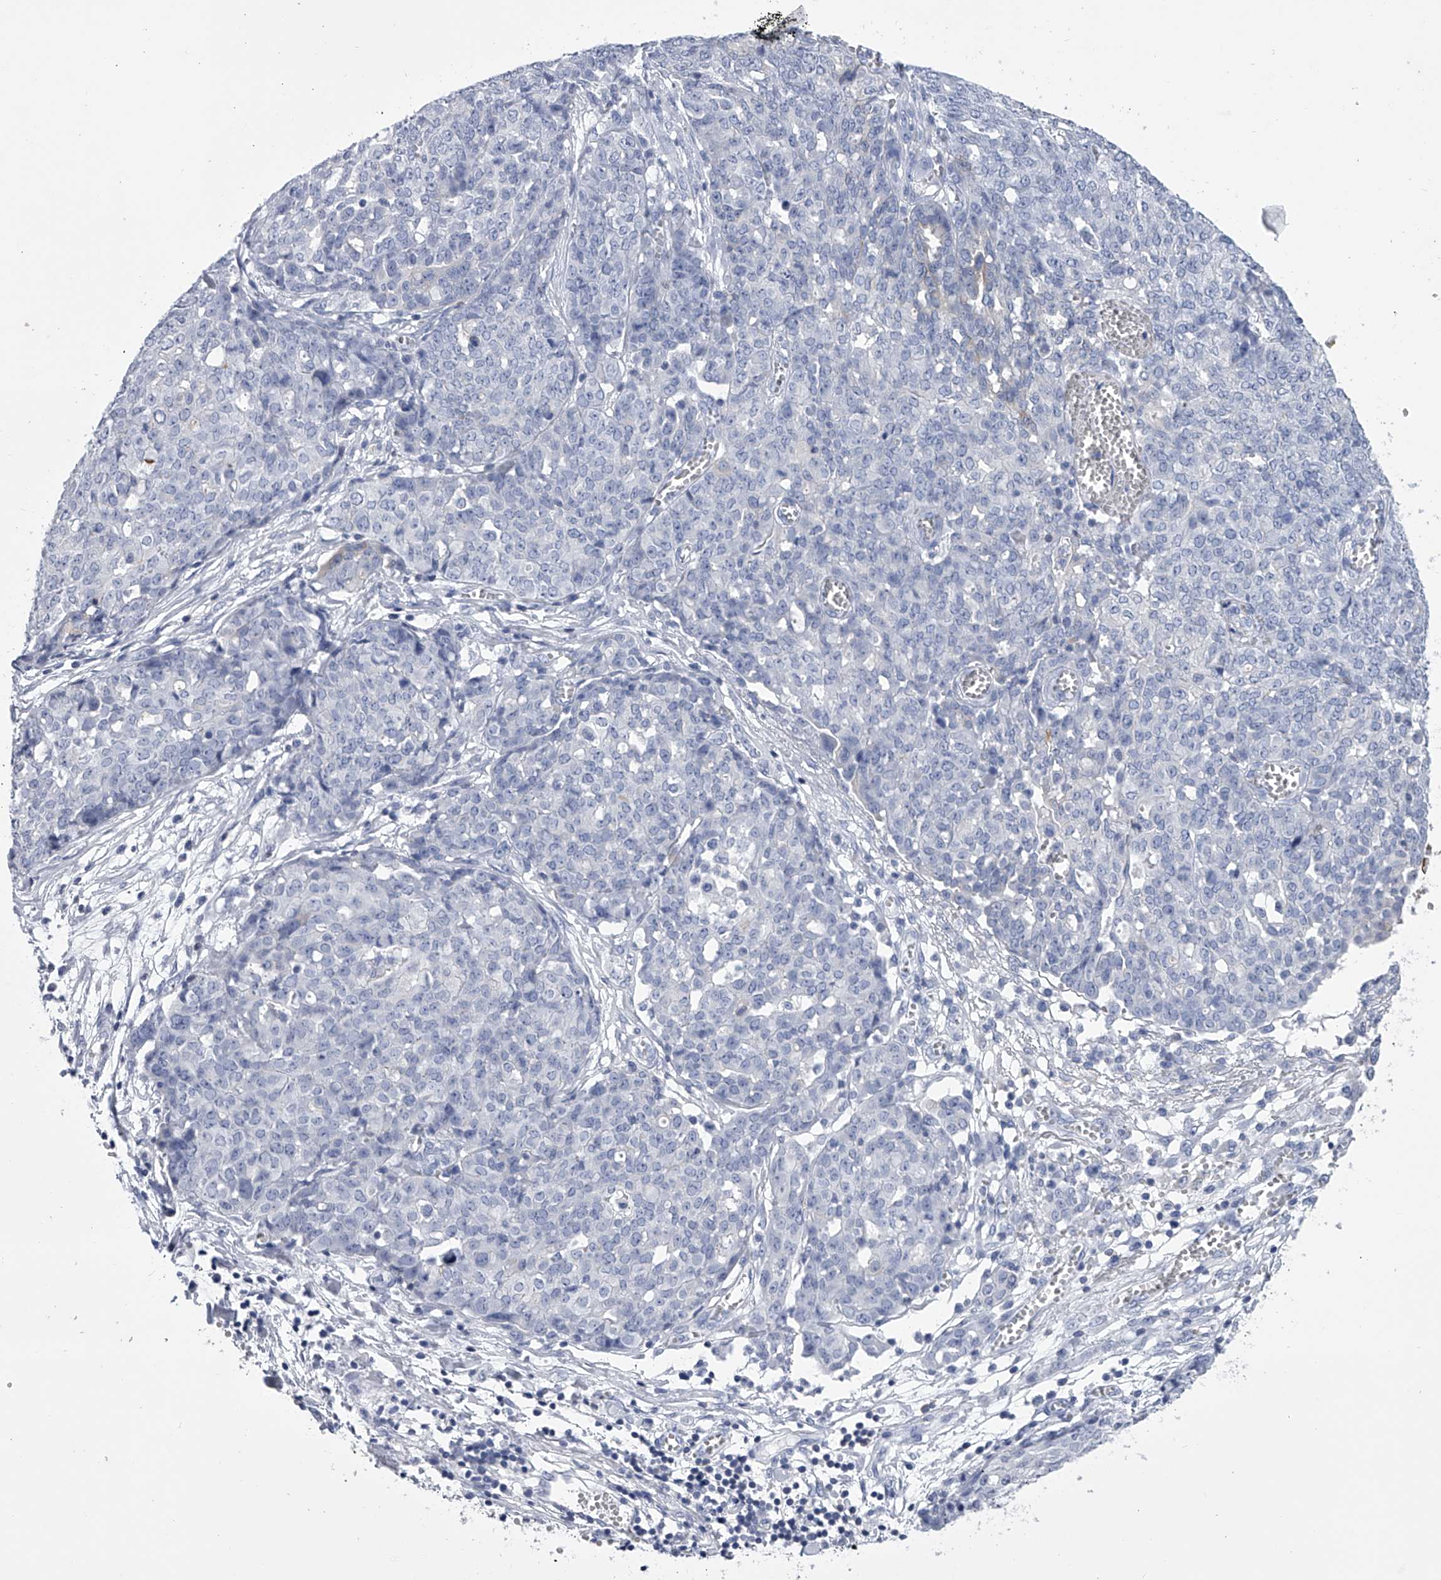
{"staining": {"intensity": "negative", "quantity": "none", "location": "none"}, "tissue": "ovarian cancer", "cell_type": "Tumor cells", "image_type": "cancer", "snomed": [{"axis": "morphology", "description": "Cystadenocarcinoma, serous, NOS"}, {"axis": "topography", "description": "Soft tissue"}, {"axis": "topography", "description": "Ovary"}], "caption": "Micrograph shows no protein staining in tumor cells of ovarian cancer tissue.", "gene": "TASP1", "patient": {"sex": "female", "age": 57}}